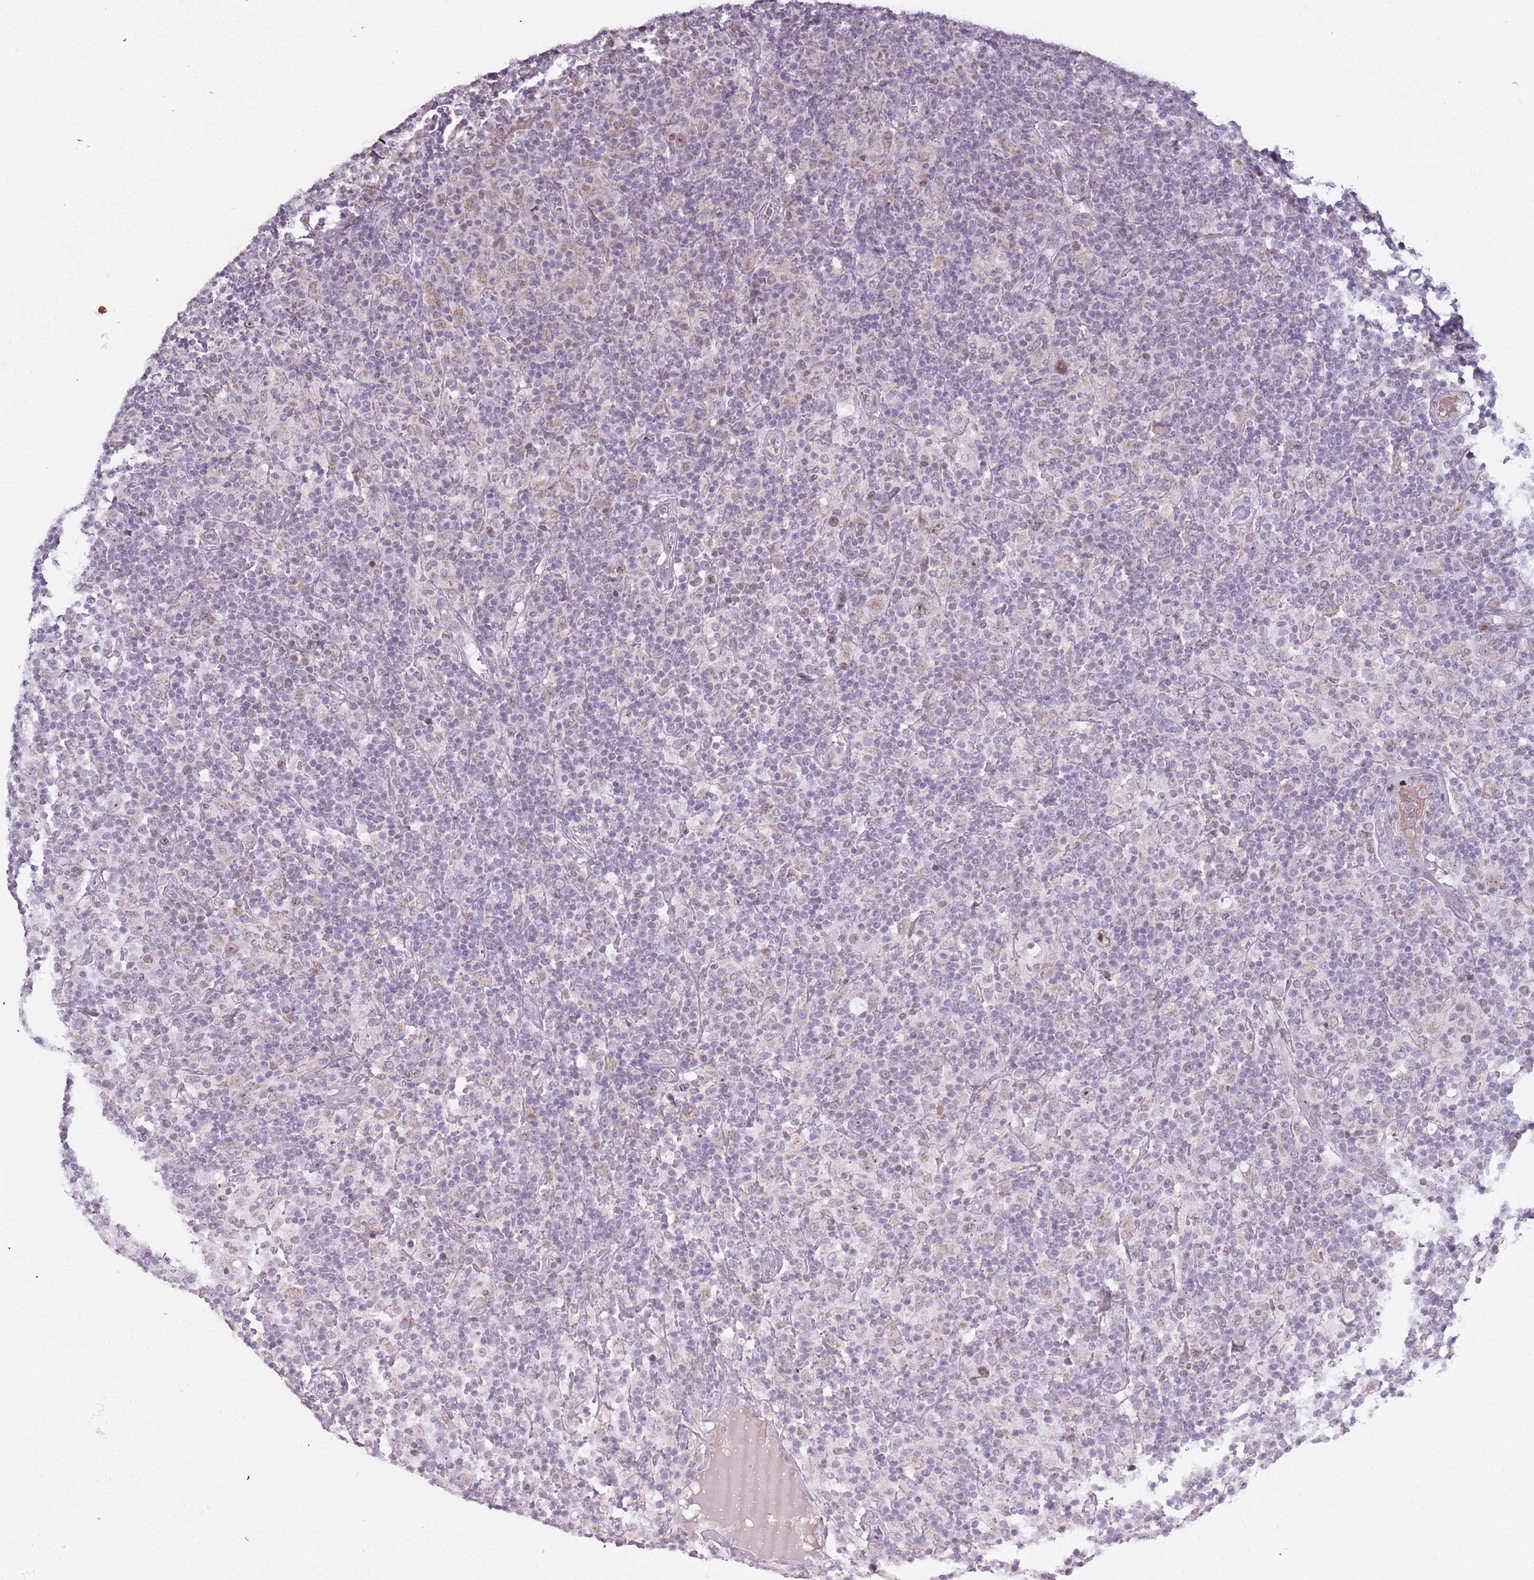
{"staining": {"intensity": "moderate", "quantity": ">75%", "location": "nuclear"}, "tissue": "lymphoma", "cell_type": "Tumor cells", "image_type": "cancer", "snomed": [{"axis": "morphology", "description": "Hodgkin's disease, NOS"}, {"axis": "topography", "description": "Lymph node"}], "caption": "This is an image of immunohistochemistry (IHC) staining of lymphoma, which shows moderate staining in the nuclear of tumor cells.", "gene": "SYS1", "patient": {"sex": "male", "age": 70}}